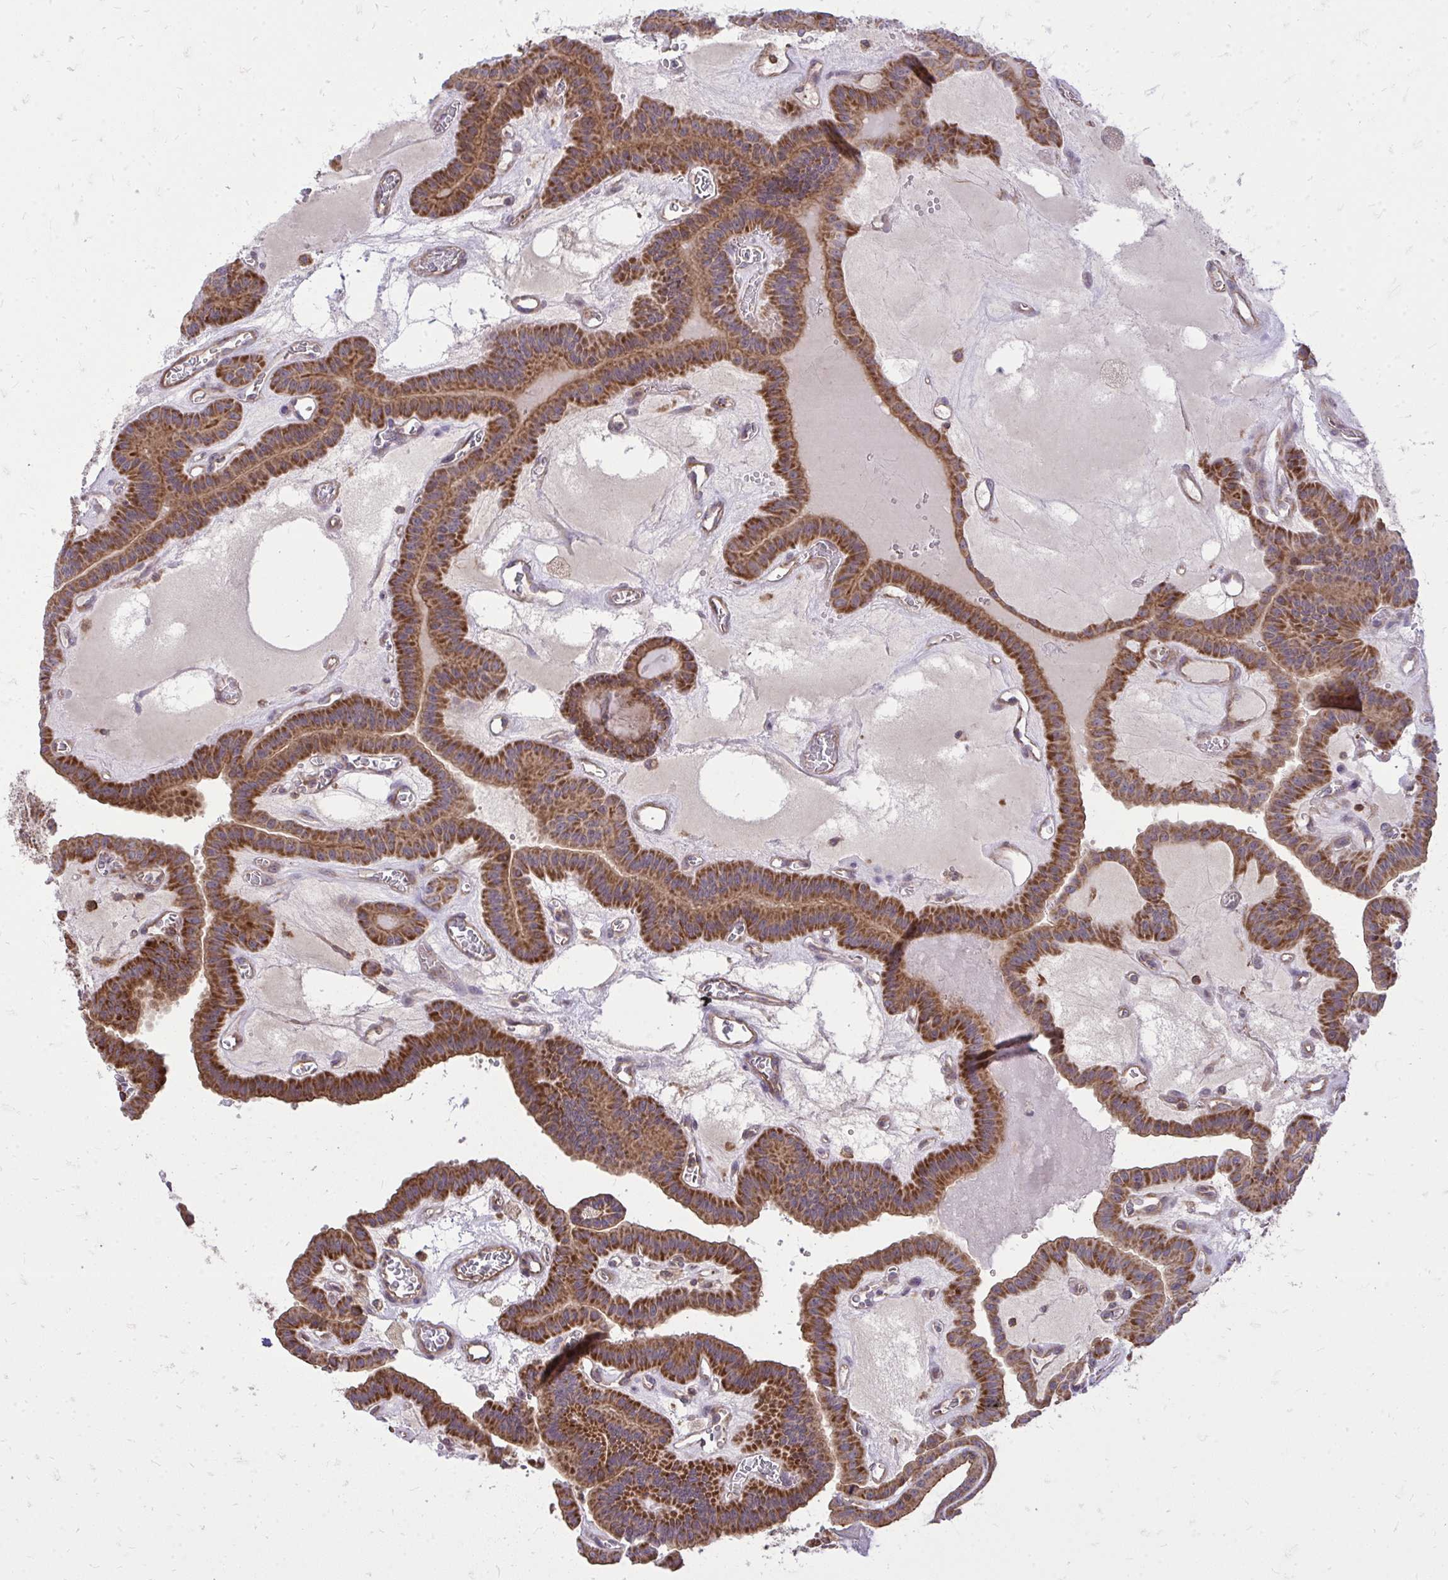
{"staining": {"intensity": "strong", "quantity": ">75%", "location": "cytoplasmic/membranous"}, "tissue": "thyroid cancer", "cell_type": "Tumor cells", "image_type": "cancer", "snomed": [{"axis": "morphology", "description": "Papillary adenocarcinoma, NOS"}, {"axis": "topography", "description": "Thyroid gland"}], "caption": "An immunohistochemistry histopathology image of neoplastic tissue is shown. Protein staining in brown labels strong cytoplasmic/membranous positivity in thyroid cancer within tumor cells.", "gene": "SLC7A5", "patient": {"sex": "male", "age": 87}}